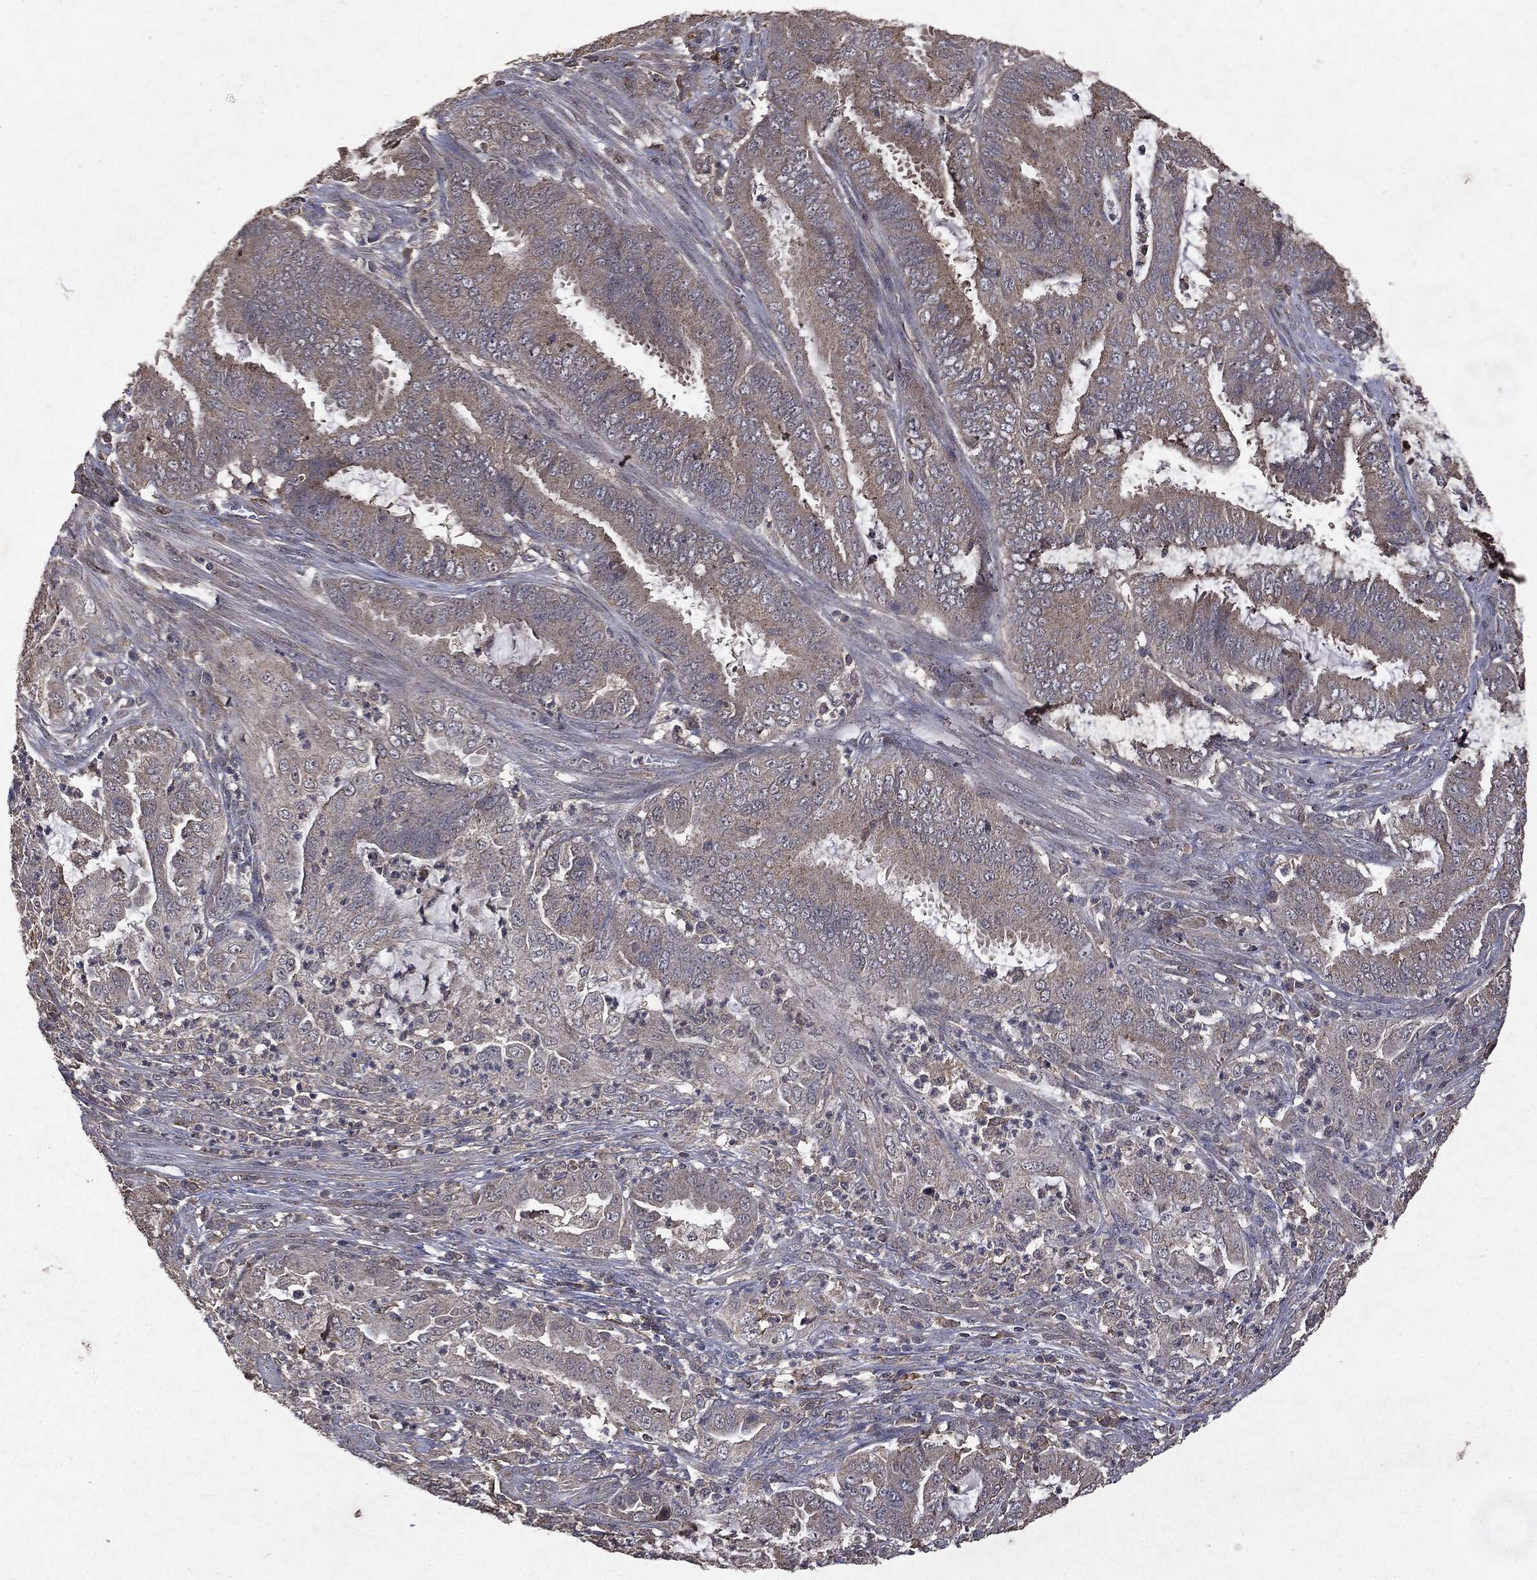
{"staining": {"intensity": "negative", "quantity": "none", "location": "none"}, "tissue": "endometrial cancer", "cell_type": "Tumor cells", "image_type": "cancer", "snomed": [{"axis": "morphology", "description": "Adenocarcinoma, NOS"}, {"axis": "topography", "description": "Endometrium"}], "caption": "The image reveals no significant positivity in tumor cells of endometrial adenocarcinoma.", "gene": "PTEN", "patient": {"sex": "female", "age": 51}}